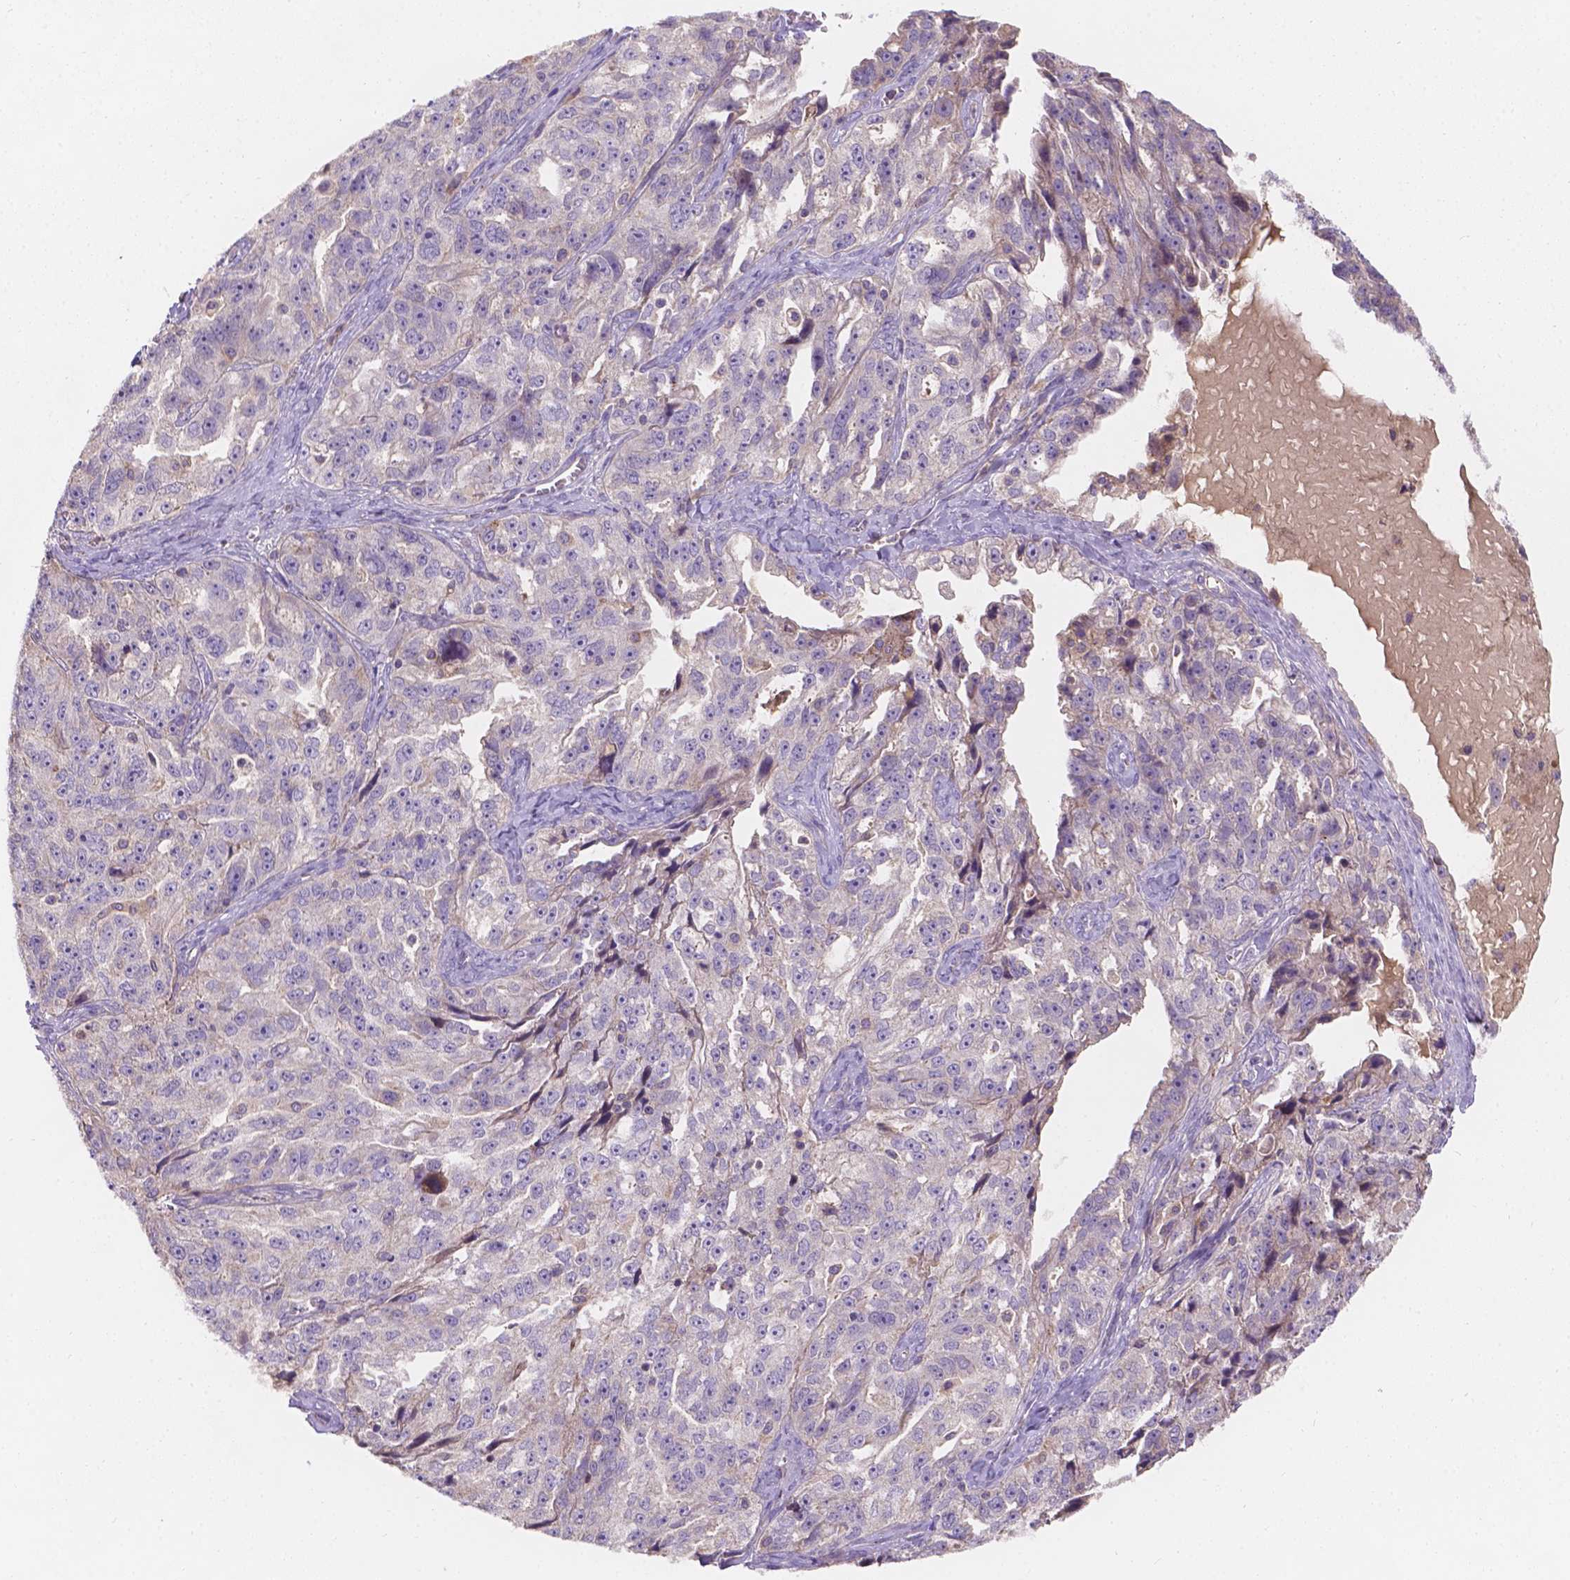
{"staining": {"intensity": "negative", "quantity": "none", "location": "none"}, "tissue": "ovarian cancer", "cell_type": "Tumor cells", "image_type": "cancer", "snomed": [{"axis": "morphology", "description": "Cystadenocarcinoma, serous, NOS"}, {"axis": "topography", "description": "Ovary"}], "caption": "Immunohistochemistry (IHC) micrograph of human ovarian cancer stained for a protein (brown), which shows no staining in tumor cells.", "gene": "CDK10", "patient": {"sex": "female", "age": 51}}